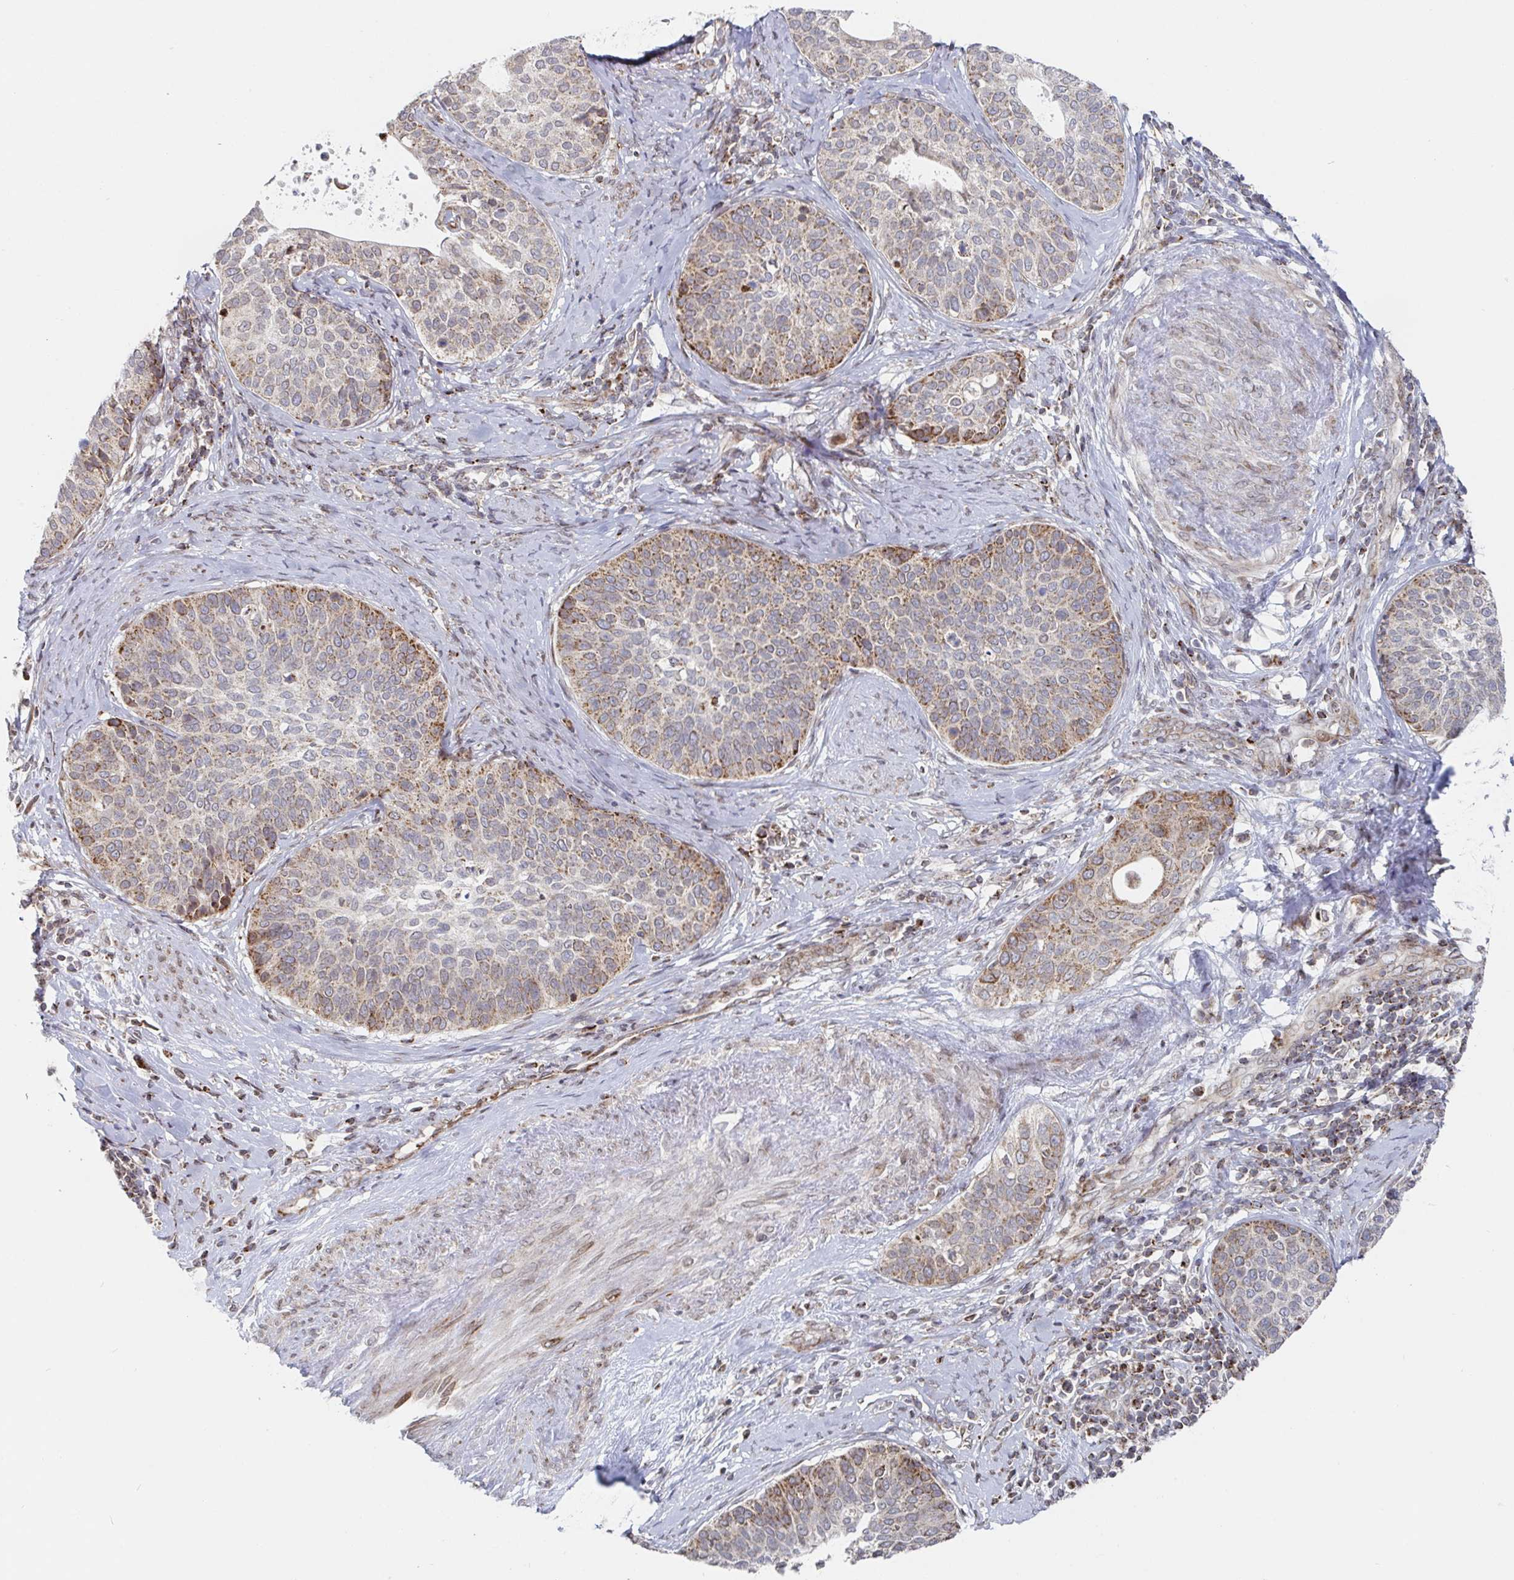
{"staining": {"intensity": "moderate", "quantity": "25%-75%", "location": "cytoplasmic/membranous"}, "tissue": "cervical cancer", "cell_type": "Tumor cells", "image_type": "cancer", "snomed": [{"axis": "morphology", "description": "Squamous cell carcinoma, NOS"}, {"axis": "topography", "description": "Cervix"}], "caption": "This photomicrograph reveals cervical squamous cell carcinoma stained with IHC to label a protein in brown. The cytoplasmic/membranous of tumor cells show moderate positivity for the protein. Nuclei are counter-stained blue.", "gene": "STARD8", "patient": {"sex": "female", "age": 69}}